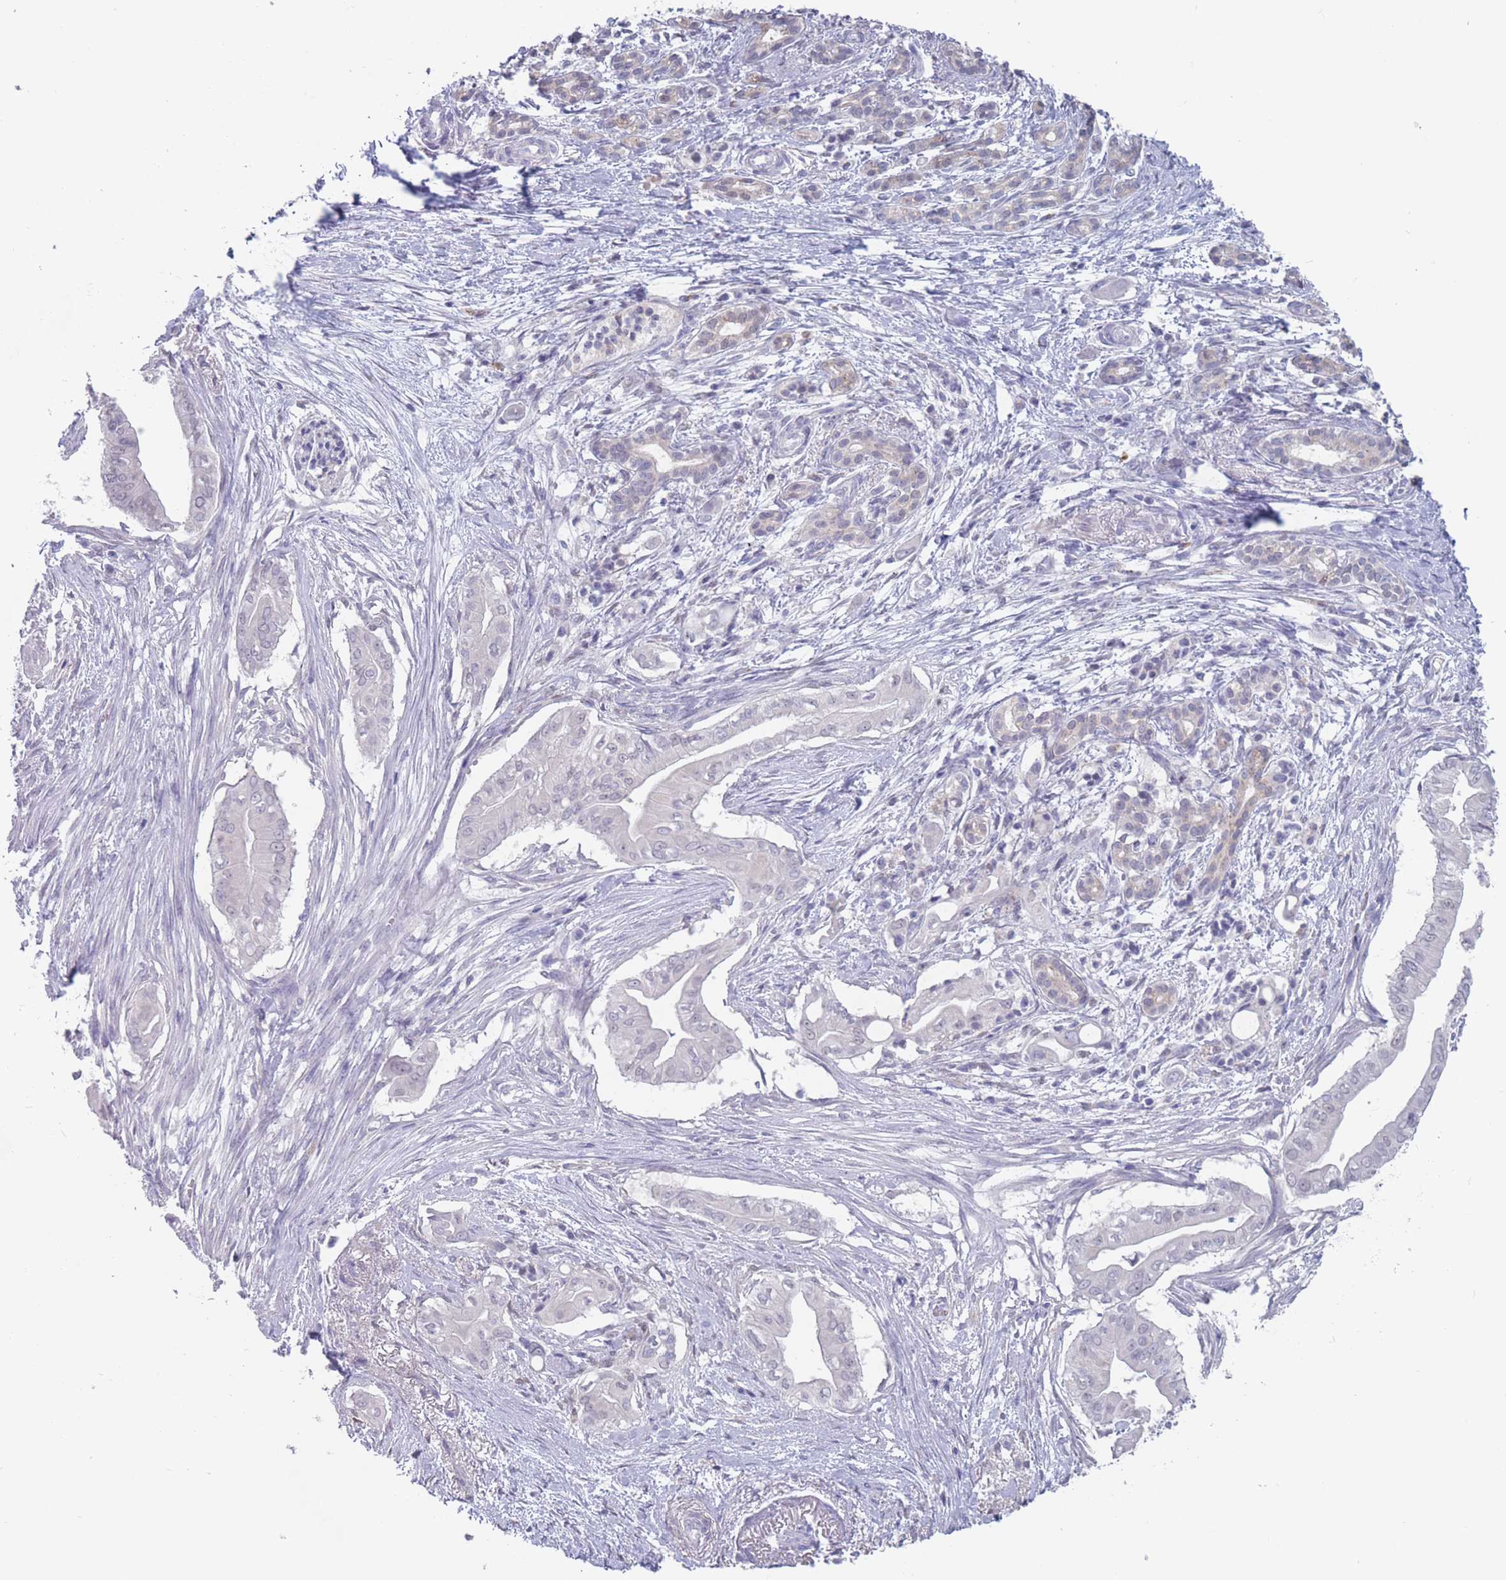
{"staining": {"intensity": "negative", "quantity": "none", "location": "none"}, "tissue": "pancreatic cancer", "cell_type": "Tumor cells", "image_type": "cancer", "snomed": [{"axis": "morphology", "description": "Adenocarcinoma, NOS"}, {"axis": "topography", "description": "Pancreas"}], "caption": "Immunohistochemistry image of neoplastic tissue: adenocarcinoma (pancreatic) stained with DAB (3,3'-diaminobenzidine) reveals no significant protein staining in tumor cells. The staining is performed using DAB (3,3'-diaminobenzidine) brown chromogen with nuclei counter-stained in using hematoxylin.", "gene": "CYP51A1", "patient": {"sex": "male", "age": 71}}